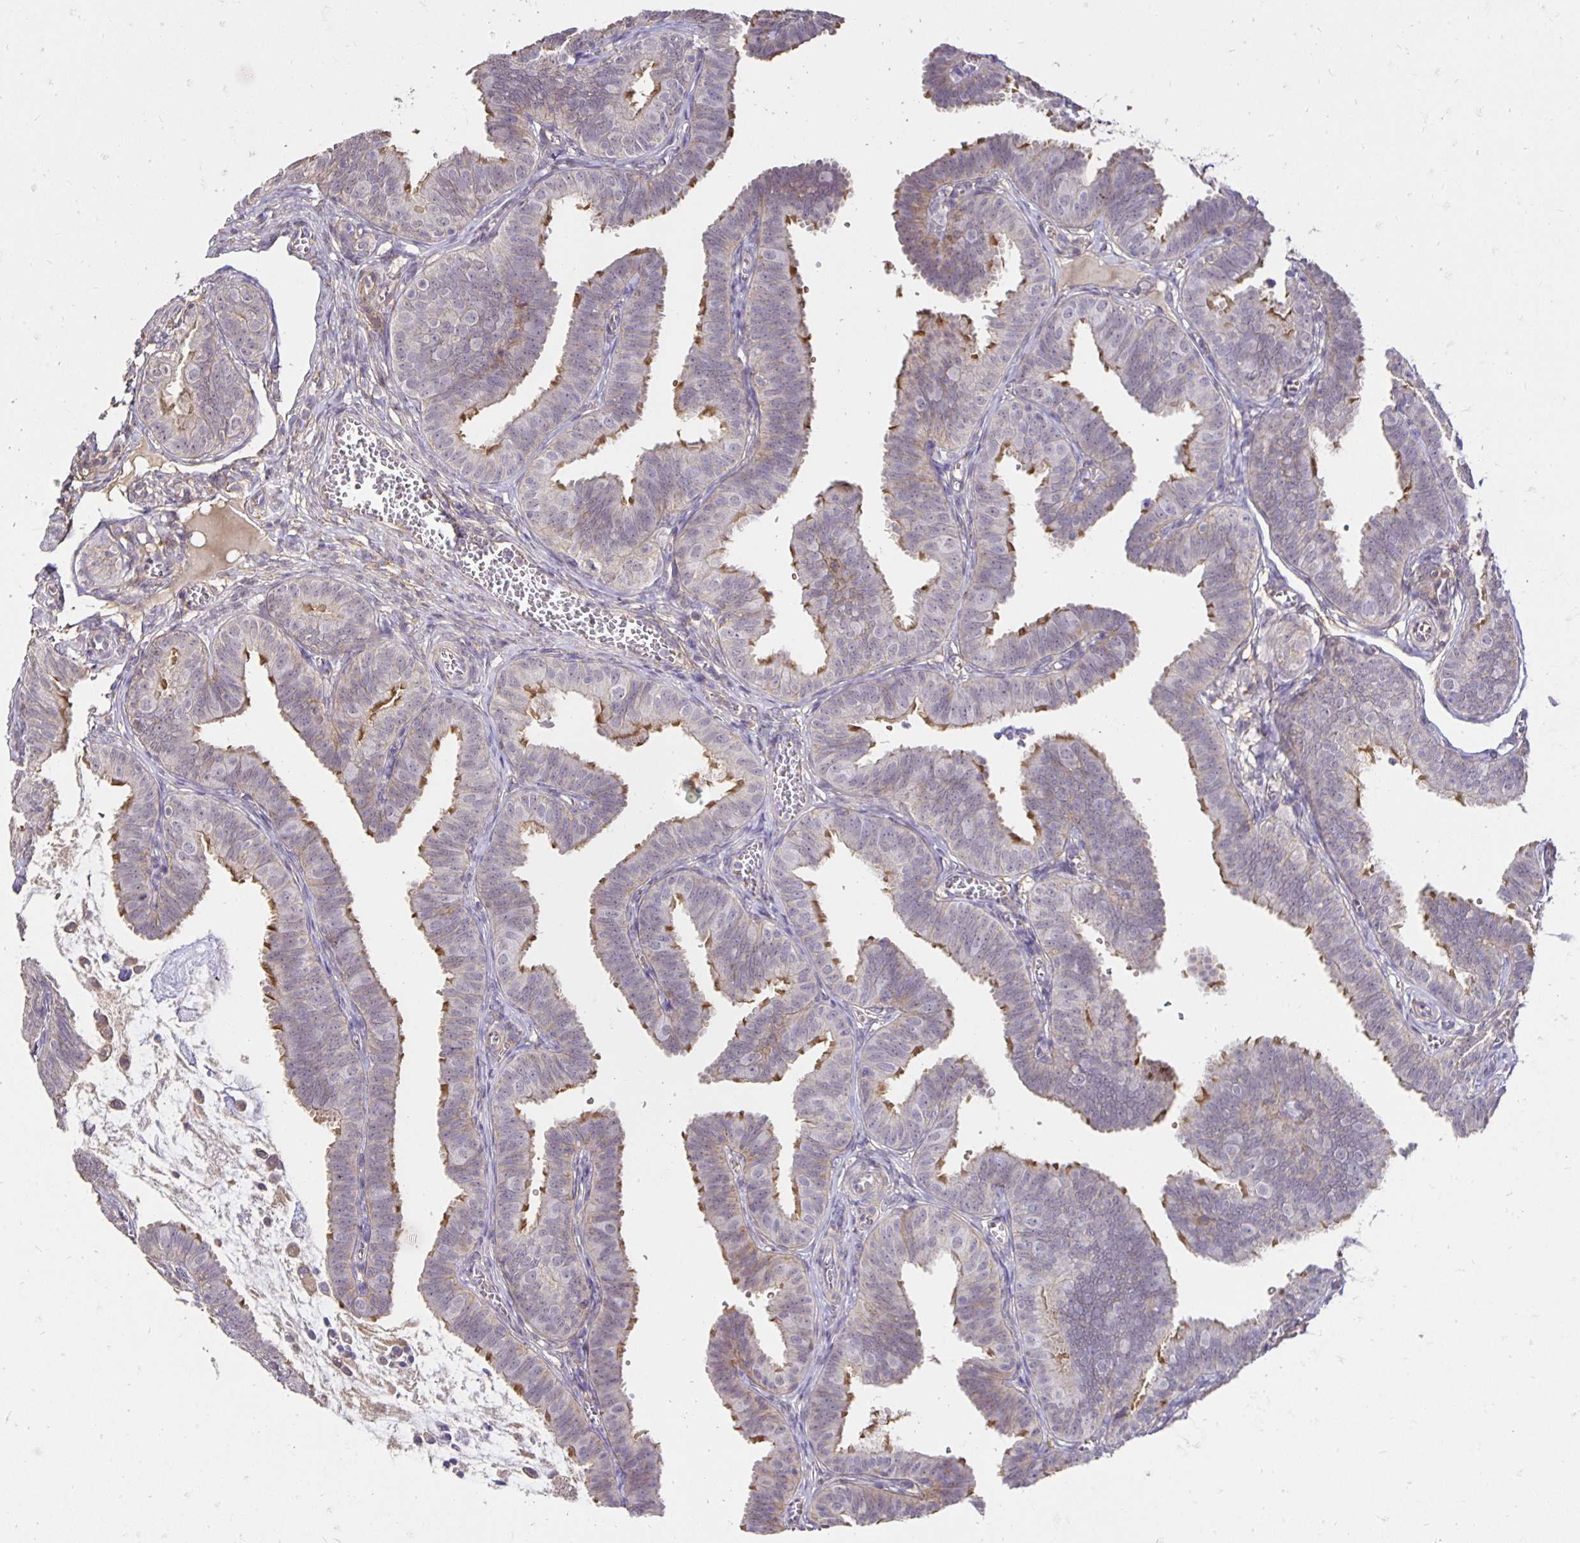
{"staining": {"intensity": "moderate", "quantity": "<25%", "location": "cytoplasmic/membranous"}, "tissue": "fallopian tube", "cell_type": "Glandular cells", "image_type": "normal", "snomed": [{"axis": "morphology", "description": "Normal tissue, NOS"}, {"axis": "topography", "description": "Fallopian tube"}], "caption": "Immunohistochemistry staining of benign fallopian tube, which exhibits low levels of moderate cytoplasmic/membranous expression in about <25% of glandular cells indicating moderate cytoplasmic/membranous protein expression. The staining was performed using DAB (3,3'-diaminobenzidine) (brown) for protein detection and nuclei were counterstained in hematoxylin (blue).", "gene": "PNPLA3", "patient": {"sex": "female", "age": 25}}